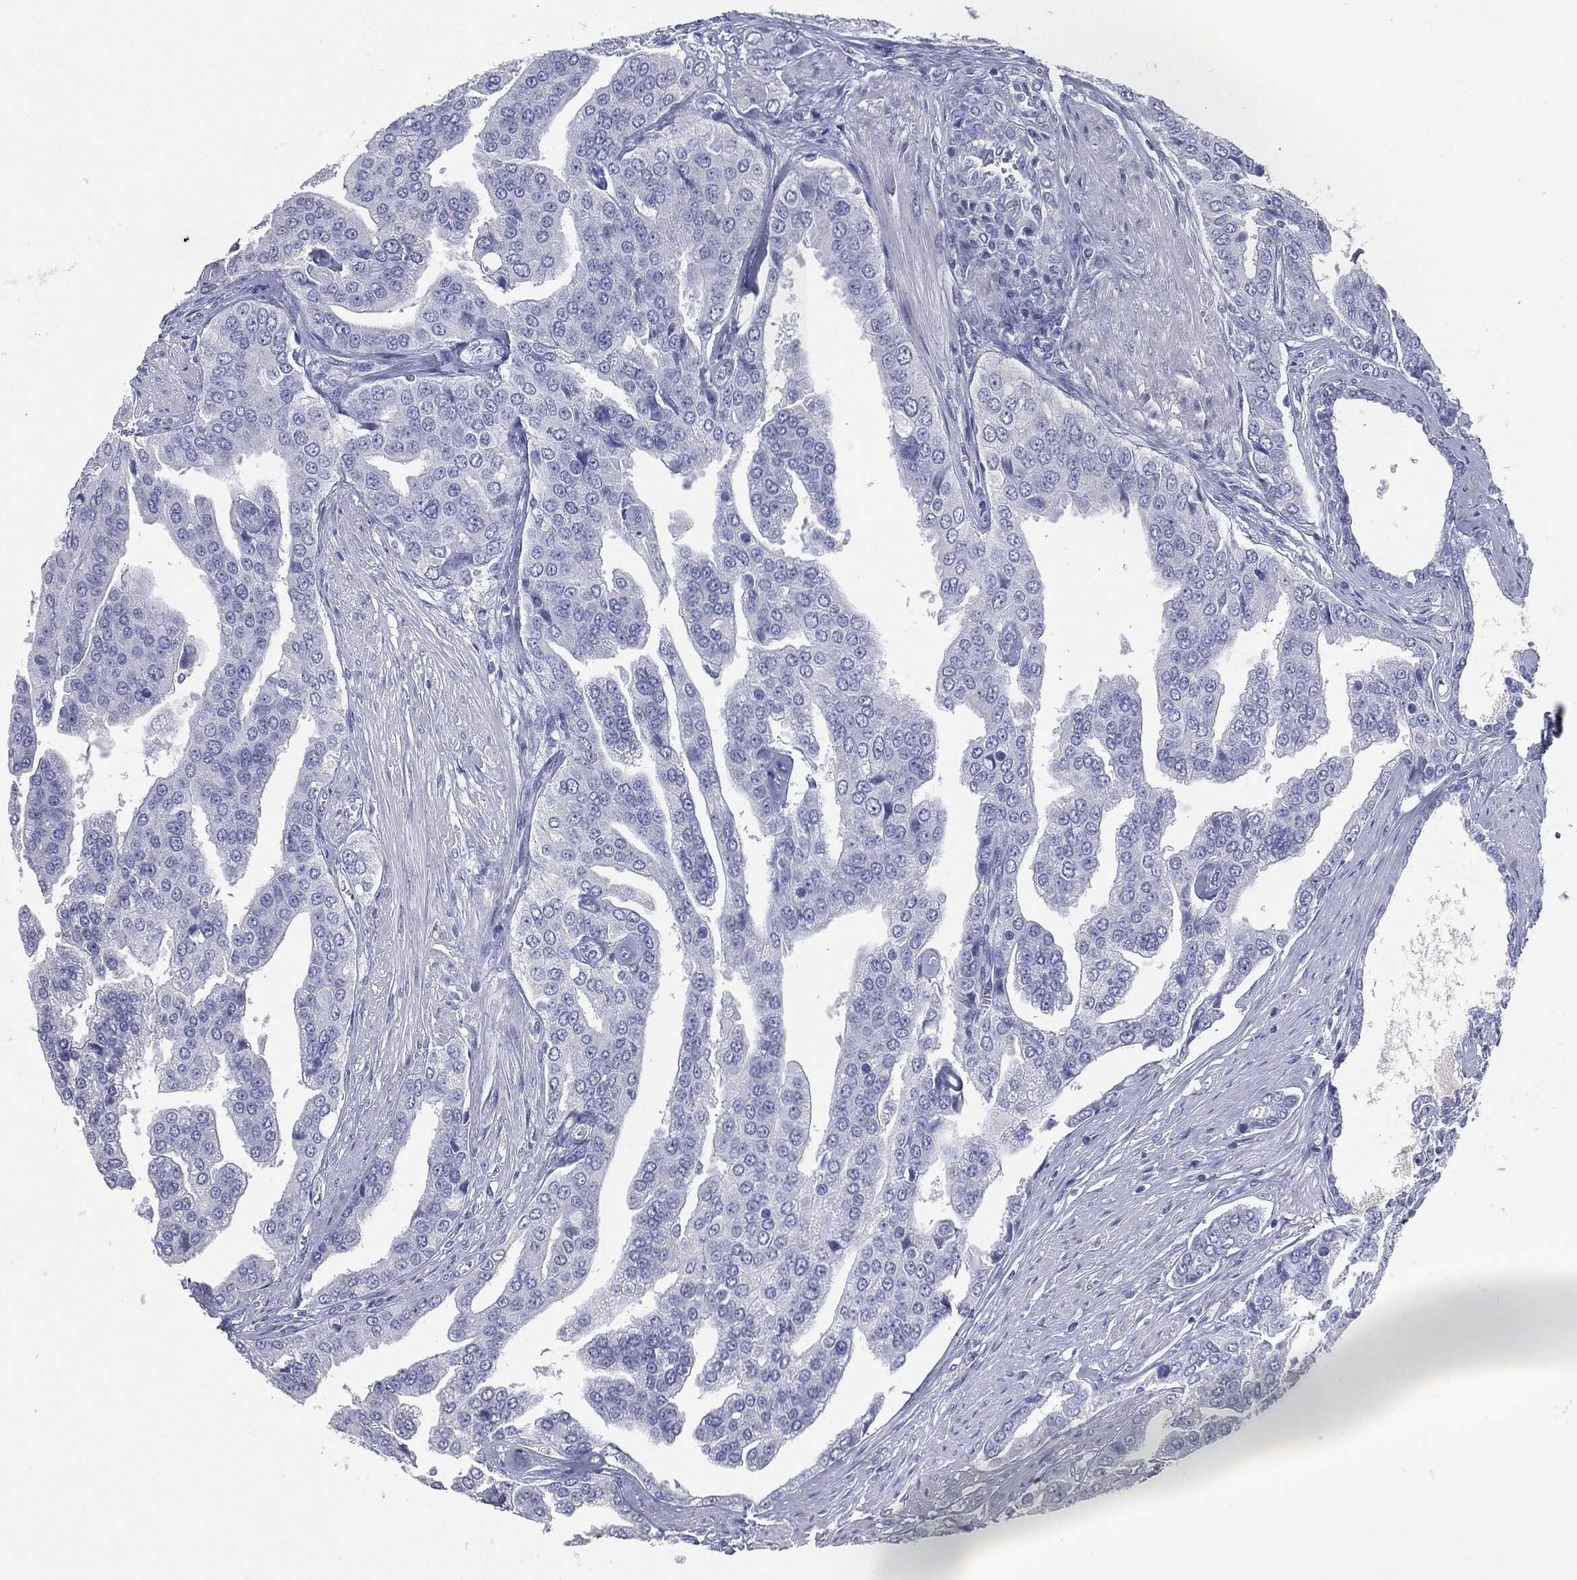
{"staining": {"intensity": "negative", "quantity": "none", "location": "none"}, "tissue": "prostate cancer", "cell_type": "Tumor cells", "image_type": "cancer", "snomed": [{"axis": "morphology", "description": "Adenocarcinoma, NOS"}, {"axis": "topography", "description": "Prostate and seminal vesicle, NOS"}, {"axis": "topography", "description": "Prostate"}], "caption": "Immunohistochemical staining of human prostate adenocarcinoma demonstrates no significant positivity in tumor cells.", "gene": "CUZD1", "patient": {"sex": "male", "age": 69}}